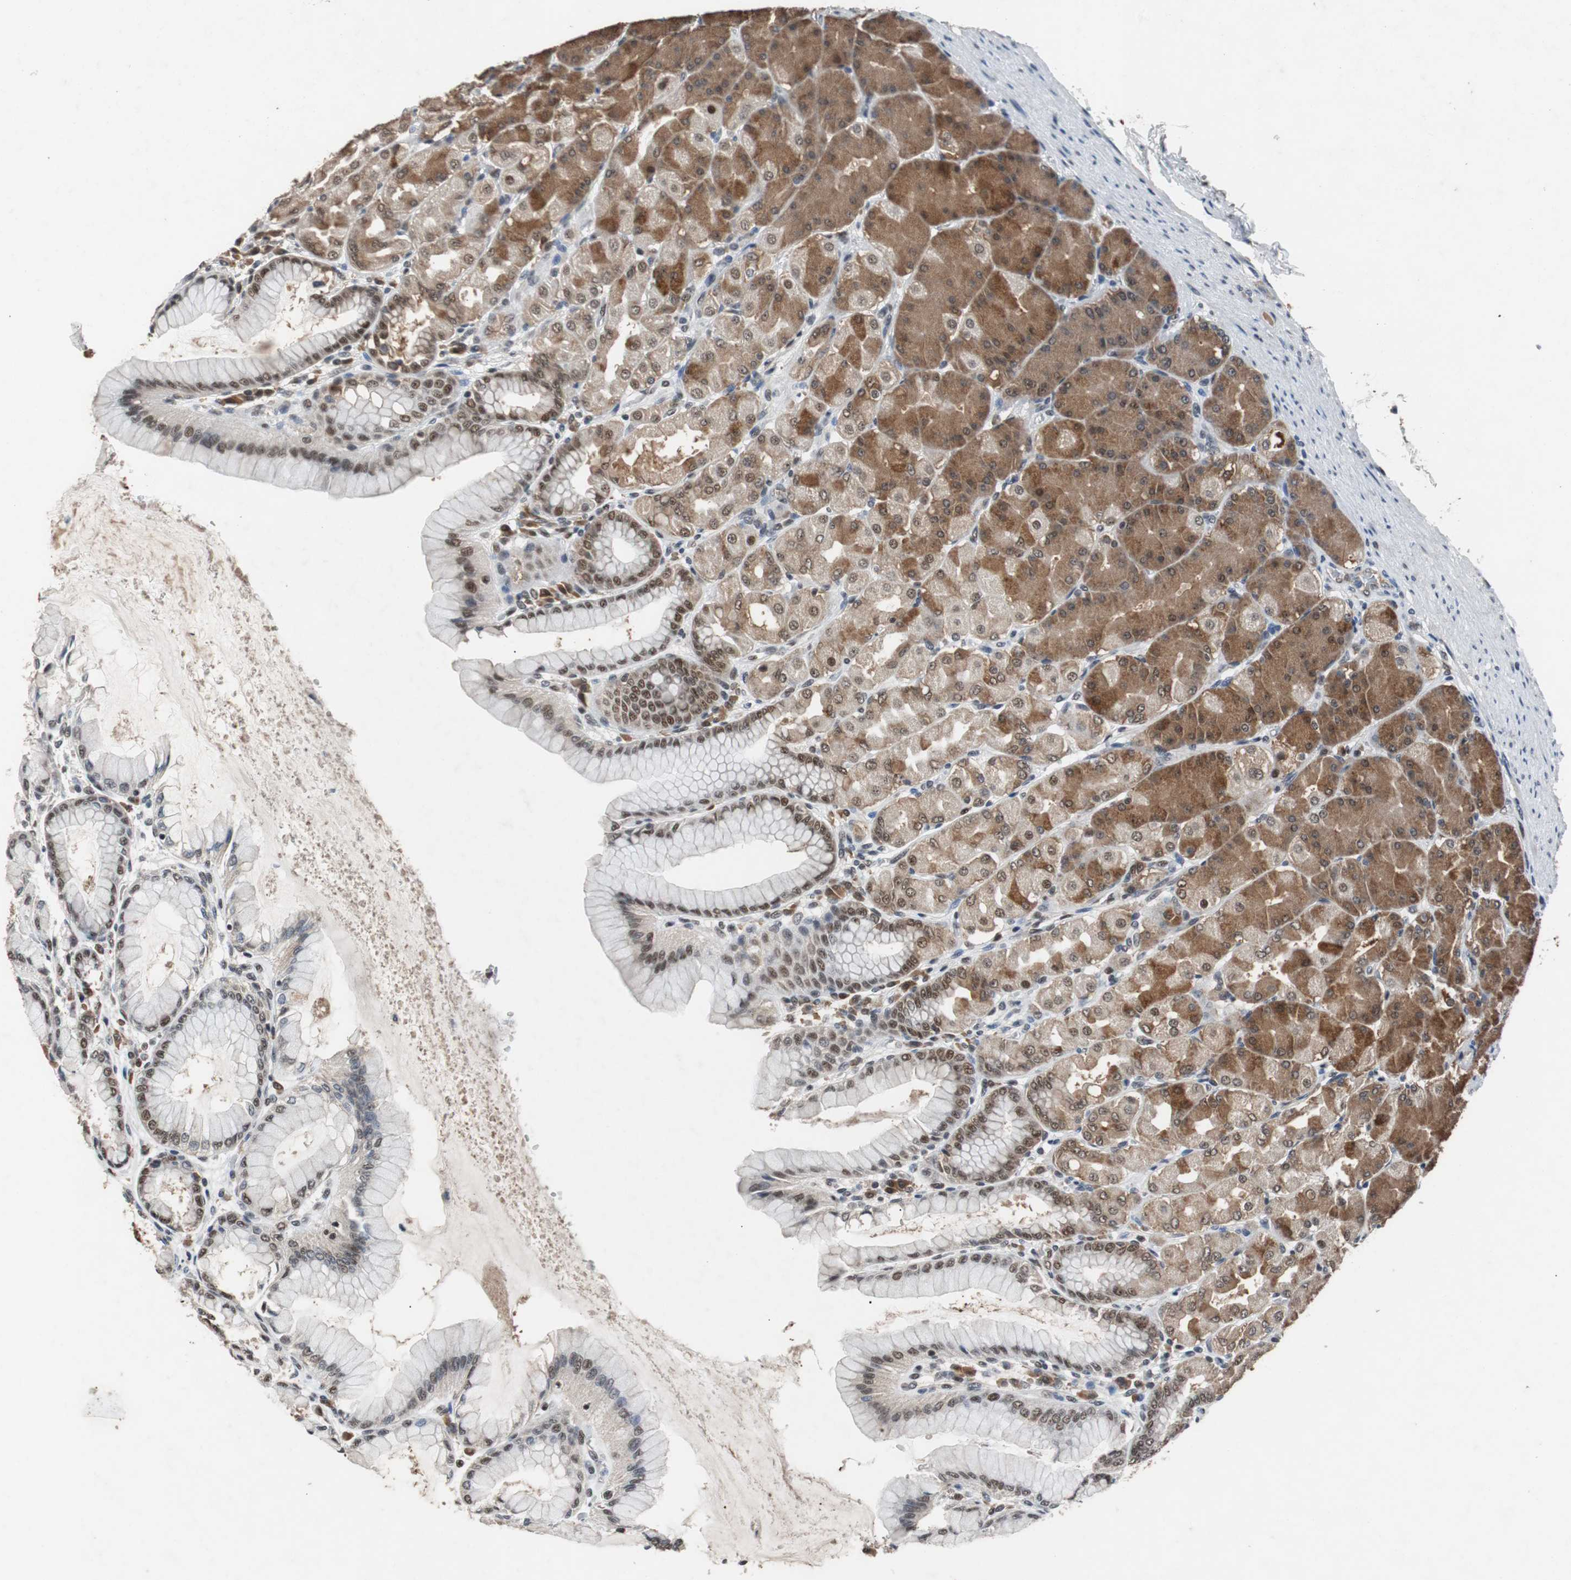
{"staining": {"intensity": "strong", "quantity": "25%-75%", "location": "cytoplasmic/membranous,nuclear"}, "tissue": "stomach", "cell_type": "Glandular cells", "image_type": "normal", "snomed": [{"axis": "morphology", "description": "Normal tissue, NOS"}, {"axis": "topography", "description": "Stomach, upper"}], "caption": "Protein analysis of normal stomach reveals strong cytoplasmic/membranous,nuclear positivity in approximately 25%-75% of glandular cells.", "gene": "USP28", "patient": {"sex": "female", "age": 56}}